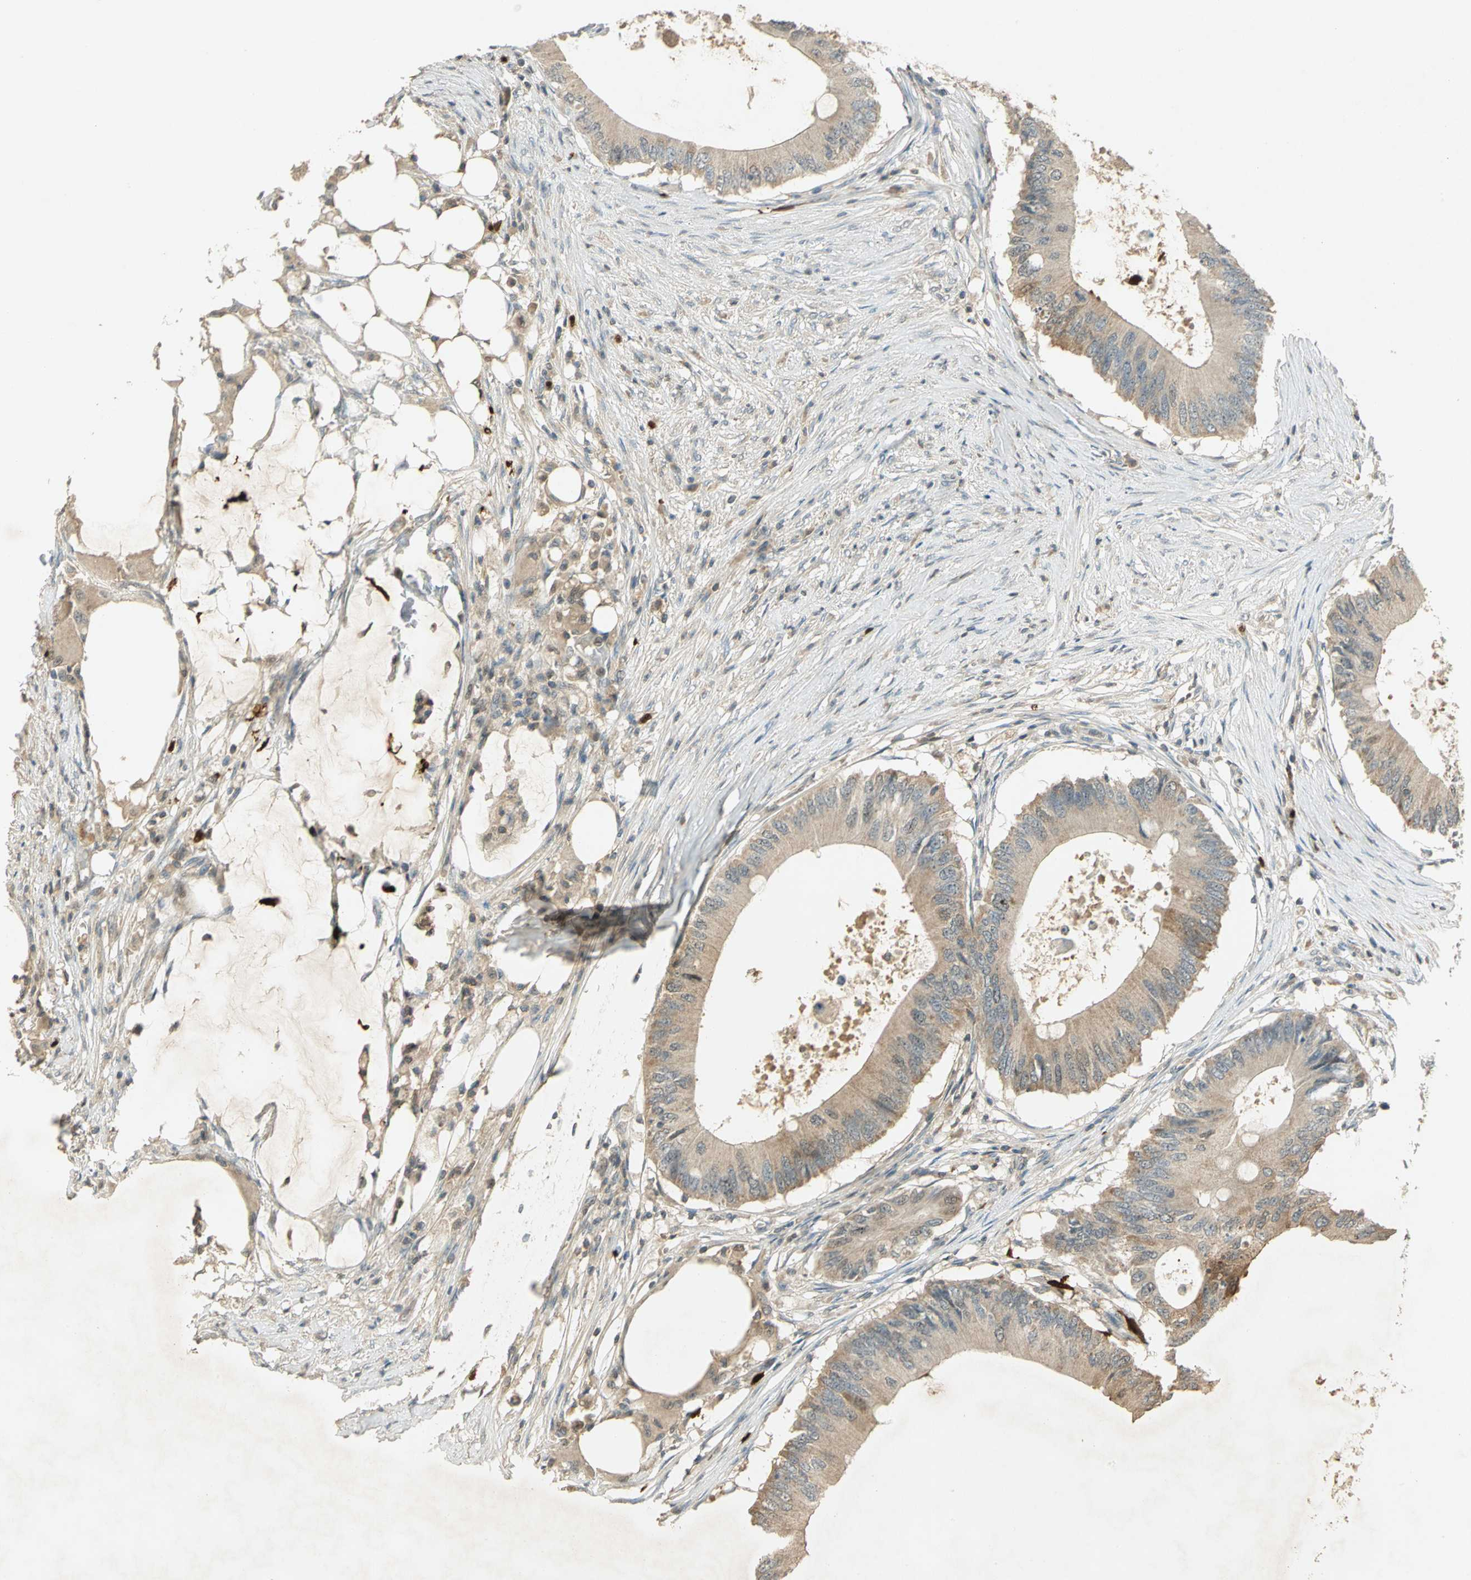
{"staining": {"intensity": "moderate", "quantity": ">75%", "location": "cytoplasmic/membranous"}, "tissue": "colorectal cancer", "cell_type": "Tumor cells", "image_type": "cancer", "snomed": [{"axis": "morphology", "description": "Adenocarcinoma, NOS"}, {"axis": "topography", "description": "Colon"}], "caption": "Immunohistochemistry micrograph of colorectal adenocarcinoma stained for a protein (brown), which displays medium levels of moderate cytoplasmic/membranous expression in about >75% of tumor cells.", "gene": "BIRC2", "patient": {"sex": "male", "age": 71}}